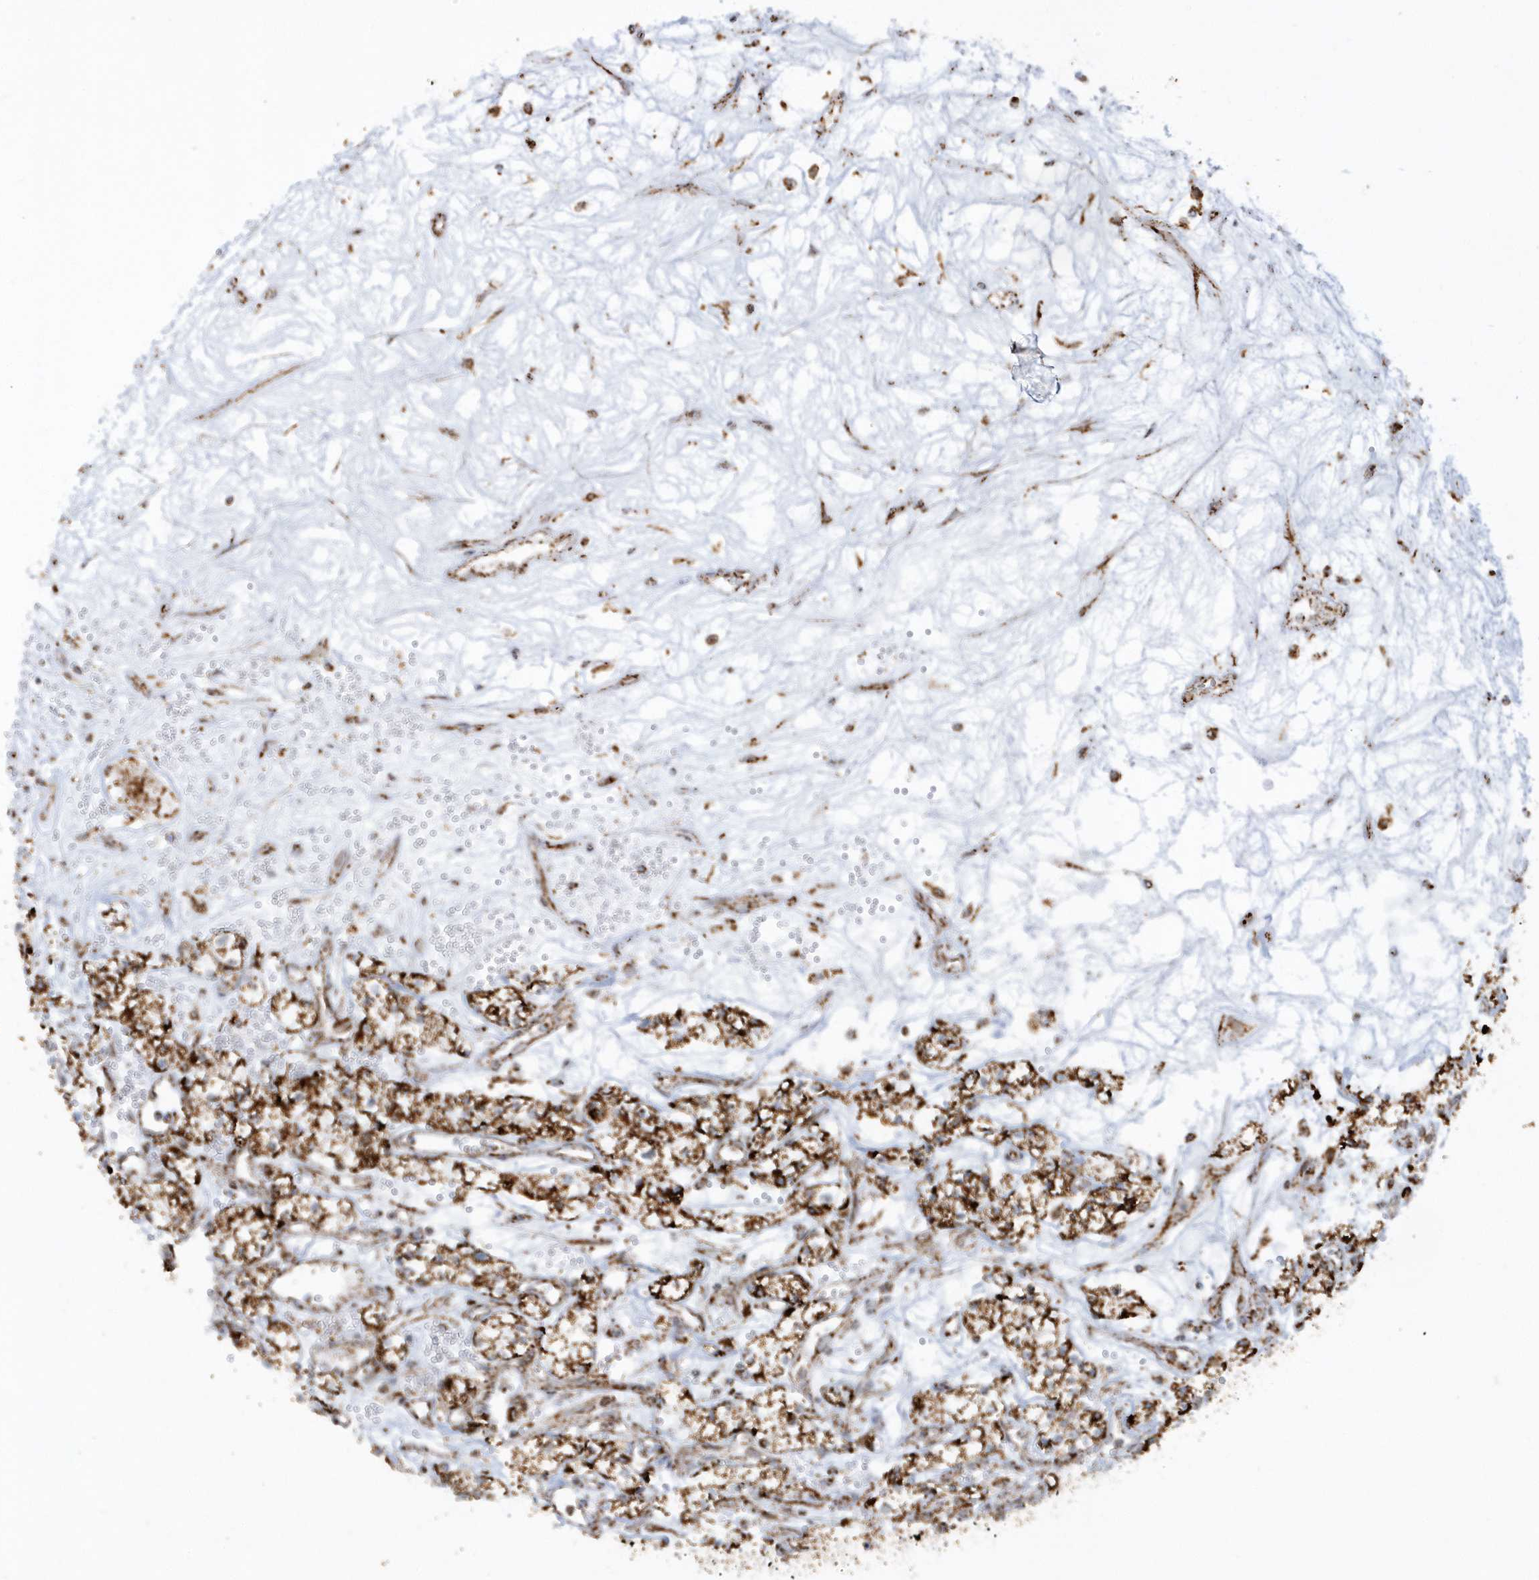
{"staining": {"intensity": "strong", "quantity": ">75%", "location": "cytoplasmic/membranous"}, "tissue": "renal cancer", "cell_type": "Tumor cells", "image_type": "cancer", "snomed": [{"axis": "morphology", "description": "Adenocarcinoma, NOS"}, {"axis": "topography", "description": "Kidney"}], "caption": "DAB immunohistochemical staining of human renal adenocarcinoma exhibits strong cytoplasmic/membranous protein positivity in about >75% of tumor cells. Nuclei are stained in blue.", "gene": "CRY2", "patient": {"sex": "male", "age": 59}}